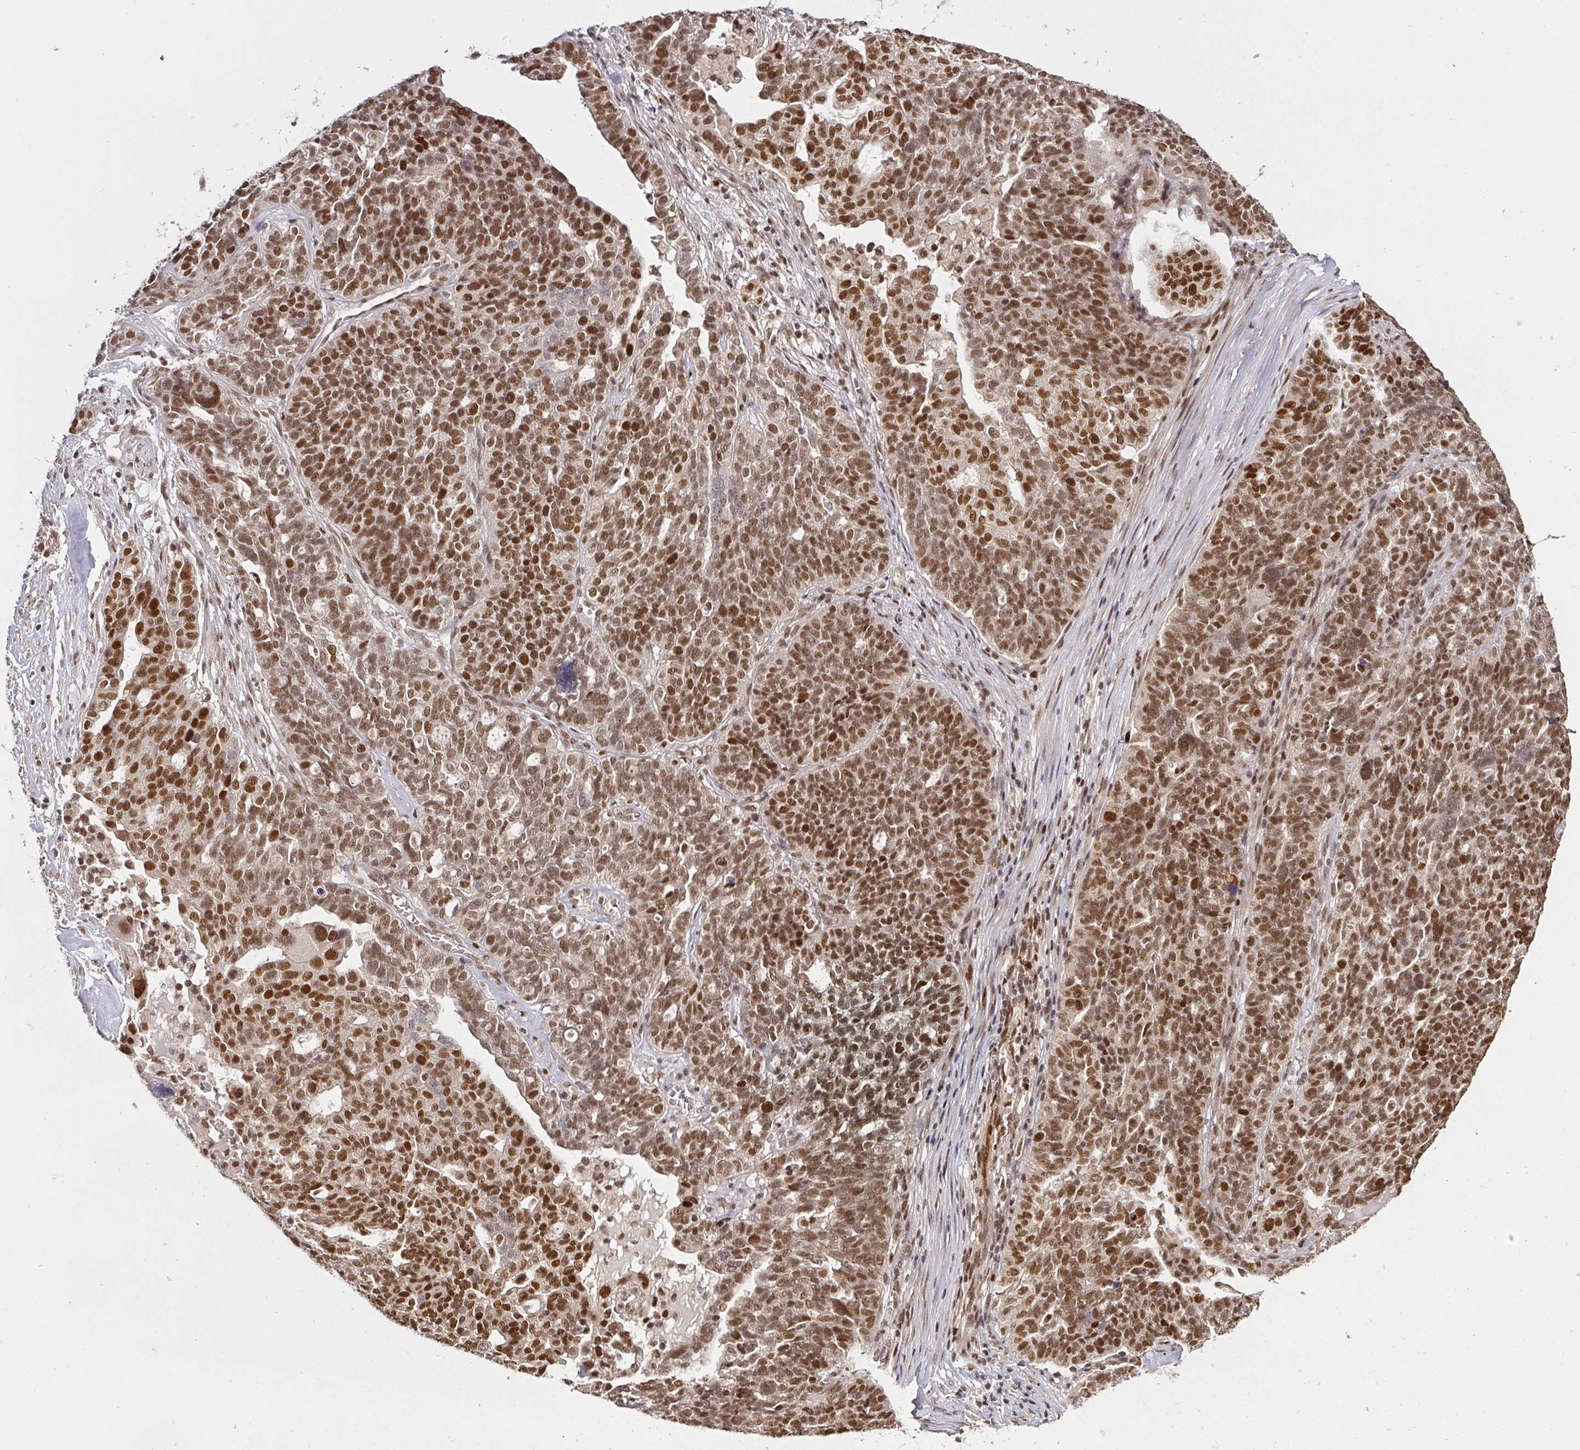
{"staining": {"intensity": "moderate", "quantity": ">75%", "location": "nuclear"}, "tissue": "ovarian cancer", "cell_type": "Tumor cells", "image_type": "cancer", "snomed": [{"axis": "morphology", "description": "Cystadenocarcinoma, serous, NOS"}, {"axis": "topography", "description": "Ovary"}], "caption": "High-magnification brightfield microscopy of ovarian serous cystadenocarcinoma stained with DAB (brown) and counterstained with hematoxylin (blue). tumor cells exhibit moderate nuclear staining is appreciated in approximately>75% of cells.", "gene": "GPRIN2", "patient": {"sex": "female", "age": 59}}